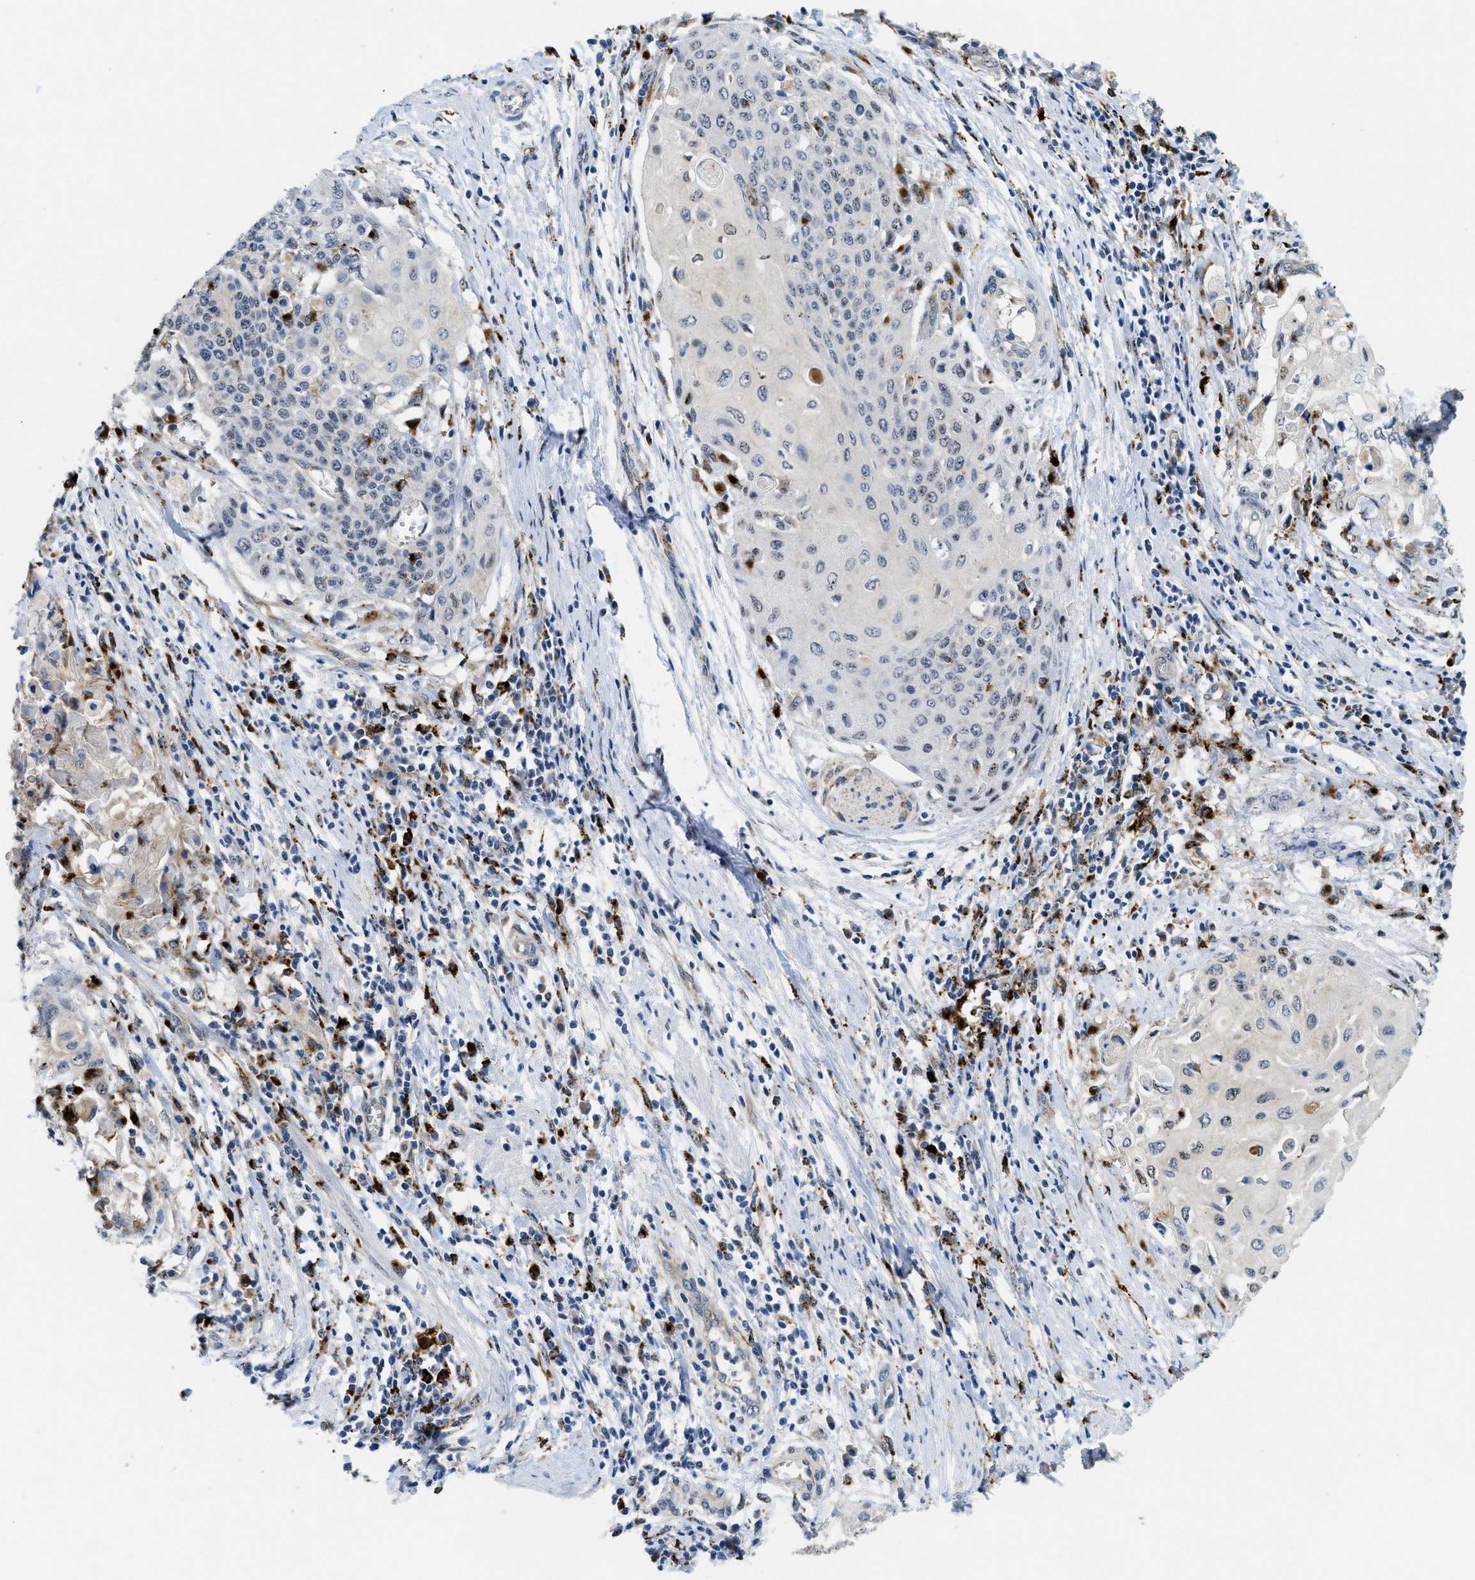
{"staining": {"intensity": "negative", "quantity": "none", "location": "none"}, "tissue": "cervical cancer", "cell_type": "Tumor cells", "image_type": "cancer", "snomed": [{"axis": "morphology", "description": "Squamous cell carcinoma, NOS"}, {"axis": "topography", "description": "Cervix"}], "caption": "Cervical squamous cell carcinoma stained for a protein using immunohistochemistry (IHC) reveals no expression tumor cells.", "gene": "BMPR2", "patient": {"sex": "female", "age": 39}}